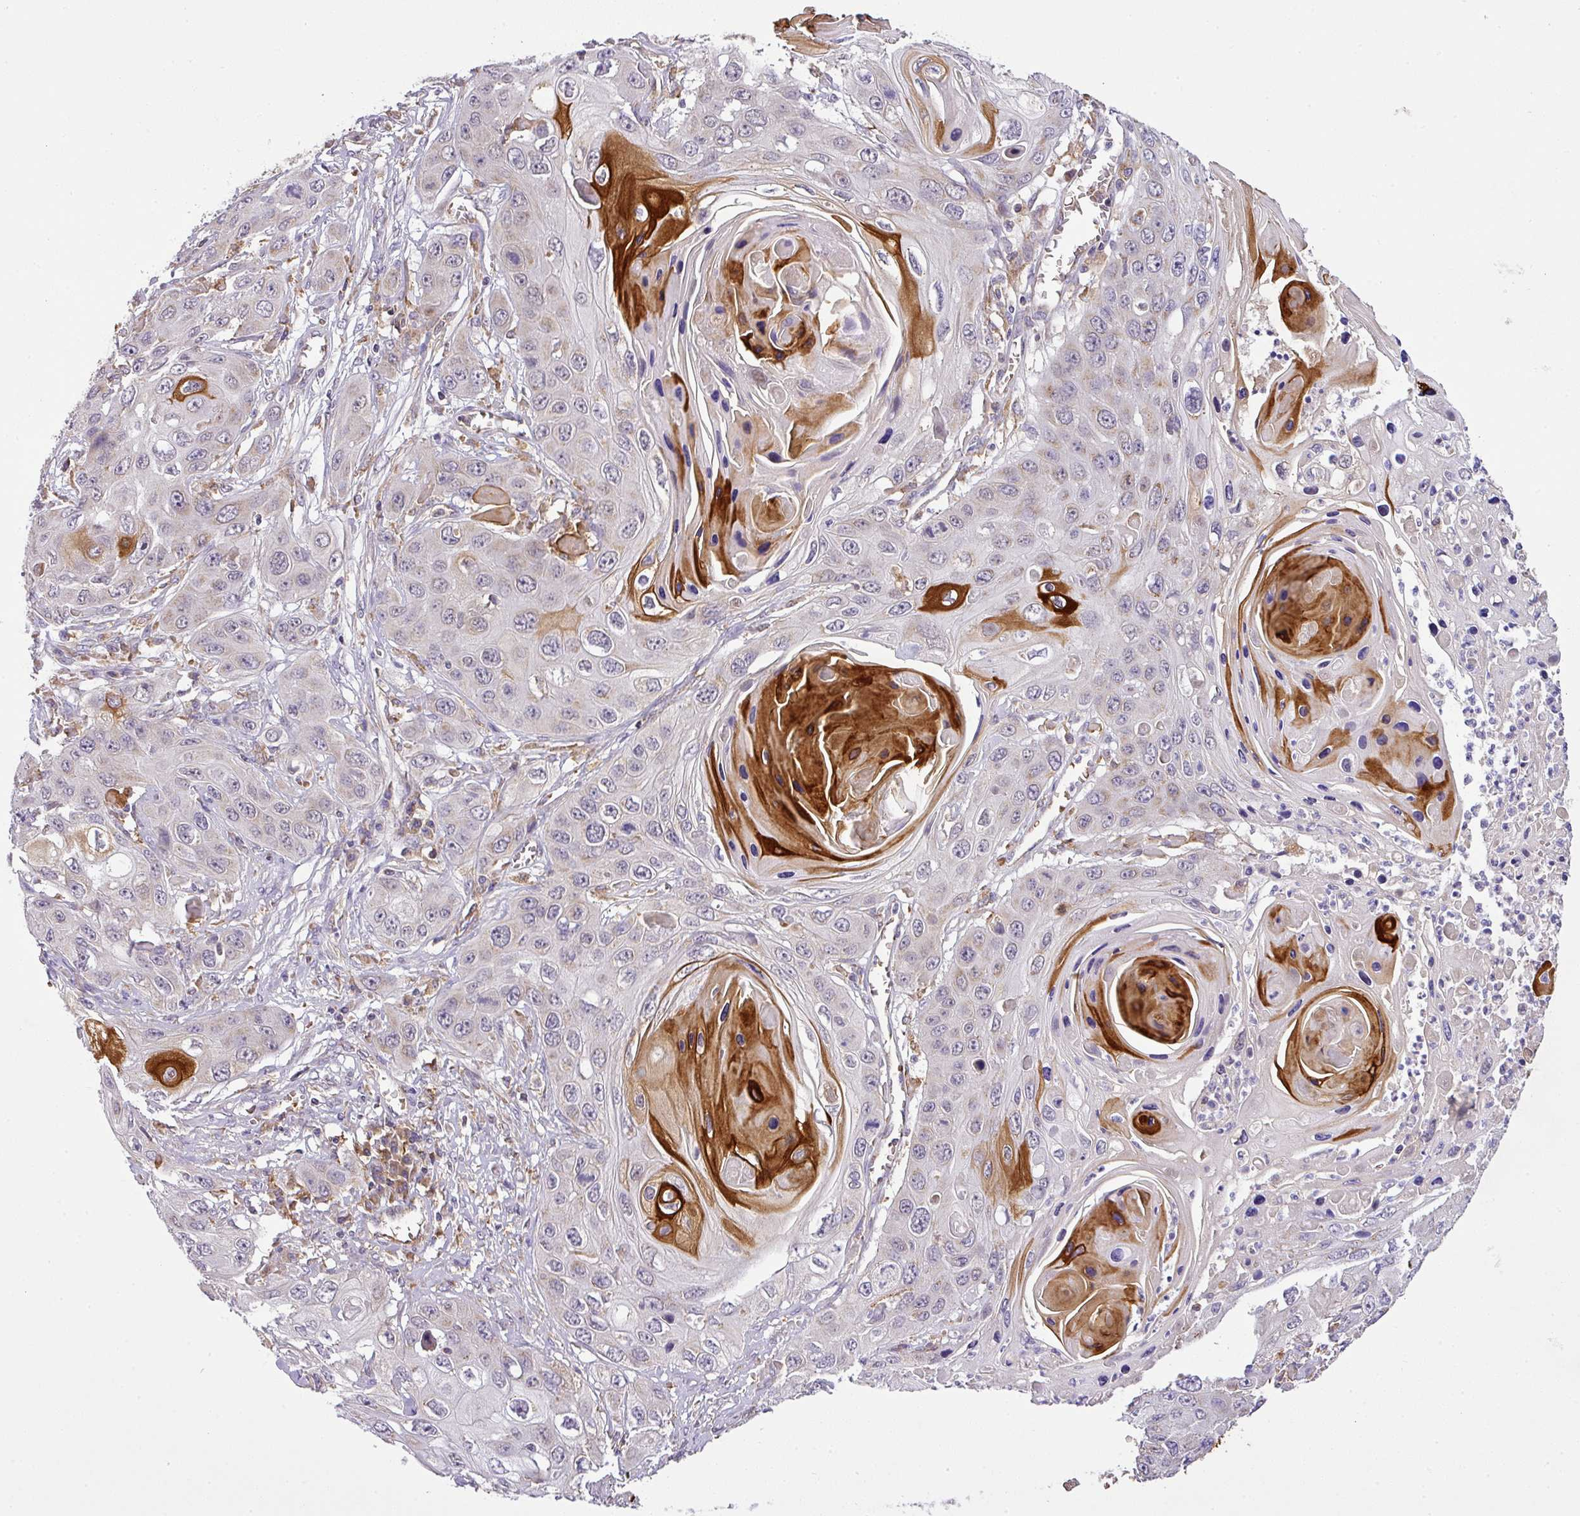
{"staining": {"intensity": "strong", "quantity": "<25%", "location": "cytoplasmic/membranous"}, "tissue": "skin cancer", "cell_type": "Tumor cells", "image_type": "cancer", "snomed": [{"axis": "morphology", "description": "Squamous cell carcinoma, NOS"}, {"axis": "topography", "description": "Skin"}], "caption": "Tumor cells display strong cytoplasmic/membranous positivity in approximately <25% of cells in squamous cell carcinoma (skin). (DAB (3,3'-diaminobenzidine) IHC, brown staining for protein, blue staining for nuclei).", "gene": "ZNF513", "patient": {"sex": "male", "age": 55}}